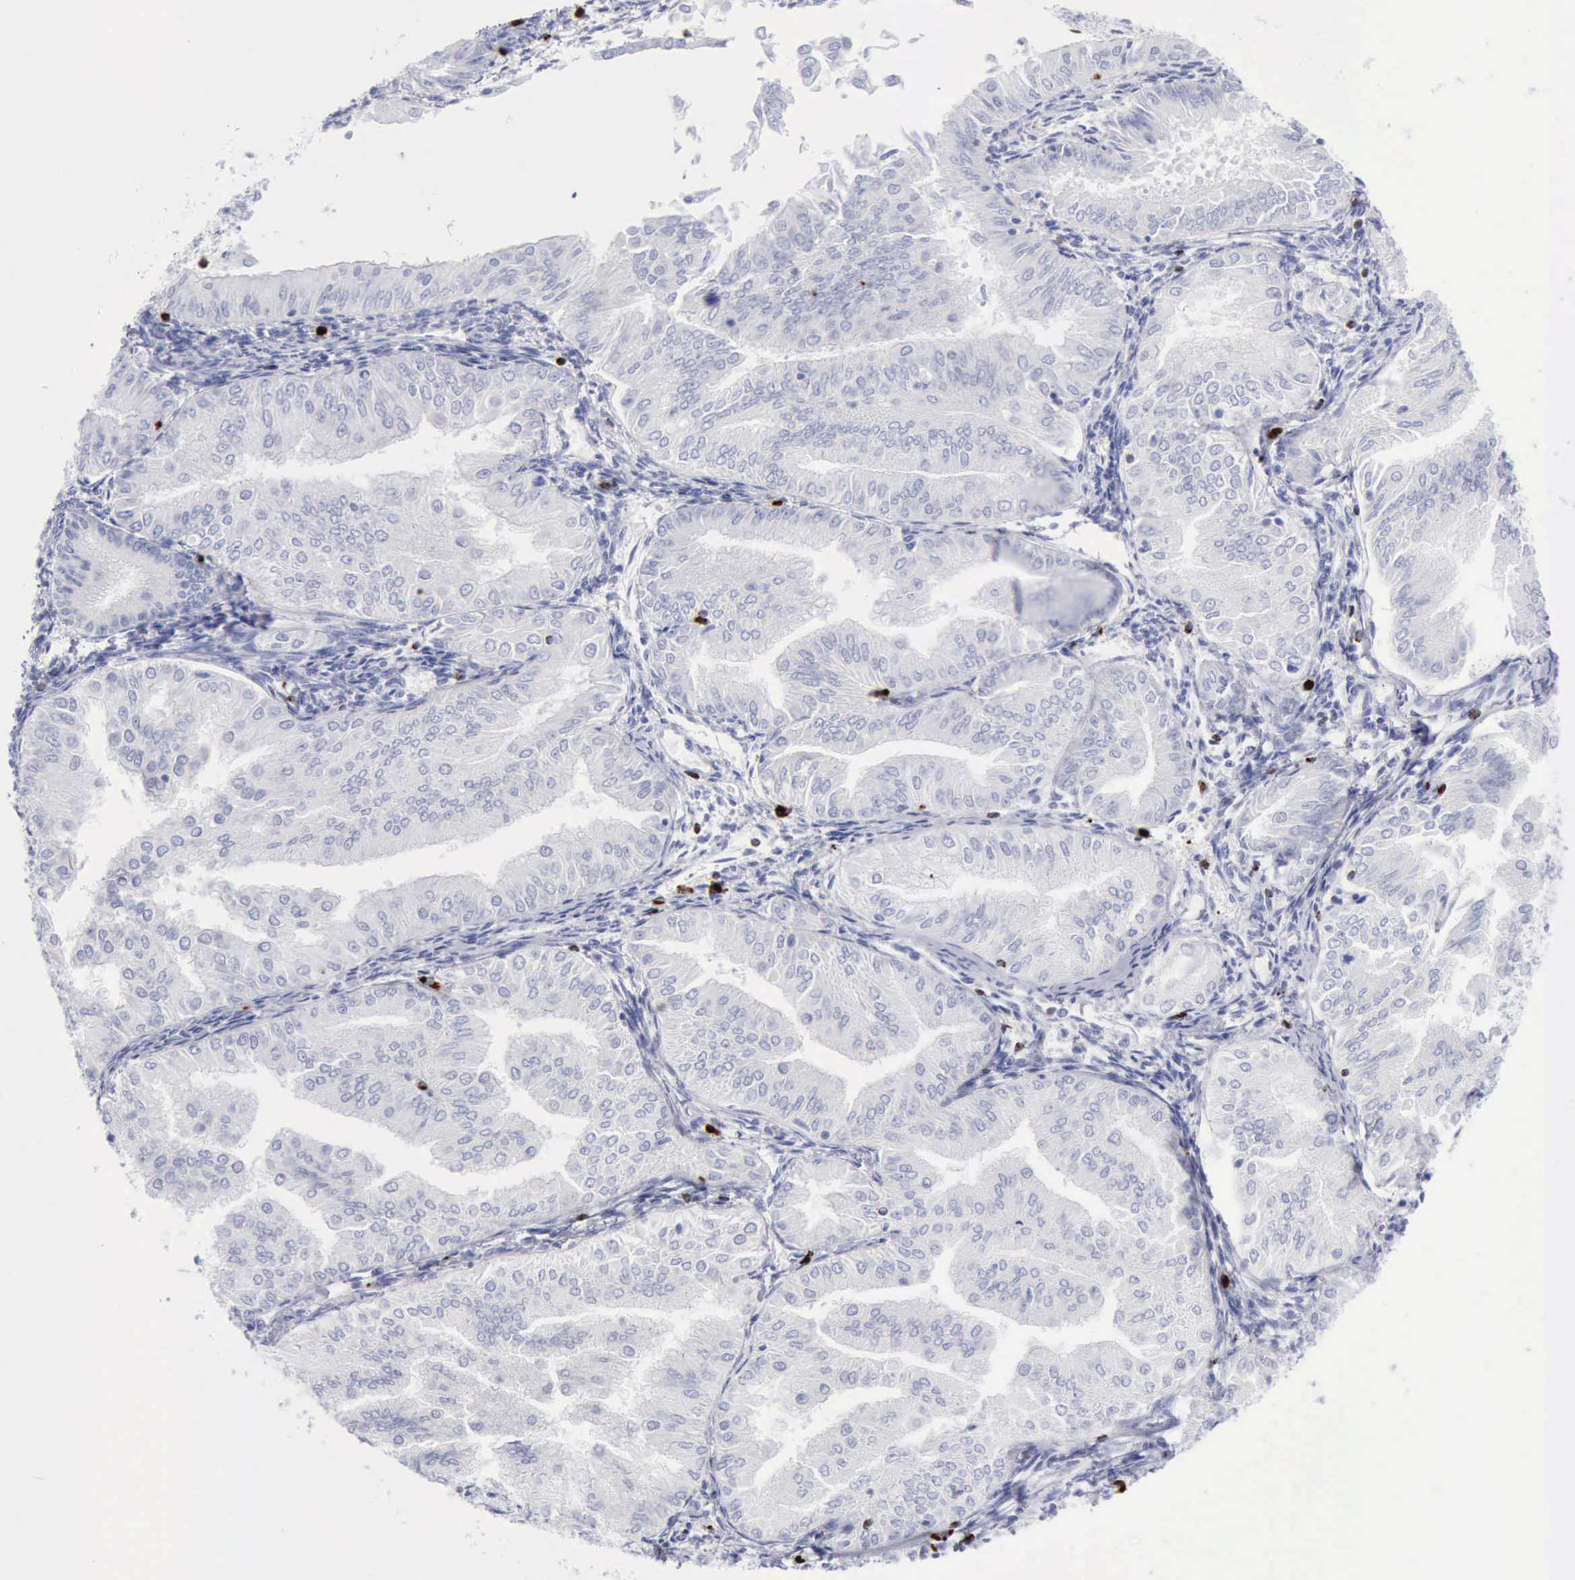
{"staining": {"intensity": "negative", "quantity": "none", "location": "none"}, "tissue": "endometrial cancer", "cell_type": "Tumor cells", "image_type": "cancer", "snomed": [{"axis": "morphology", "description": "Adenocarcinoma, NOS"}, {"axis": "topography", "description": "Endometrium"}], "caption": "Tumor cells show no significant protein expression in endometrial cancer.", "gene": "GZMB", "patient": {"sex": "female", "age": 53}}